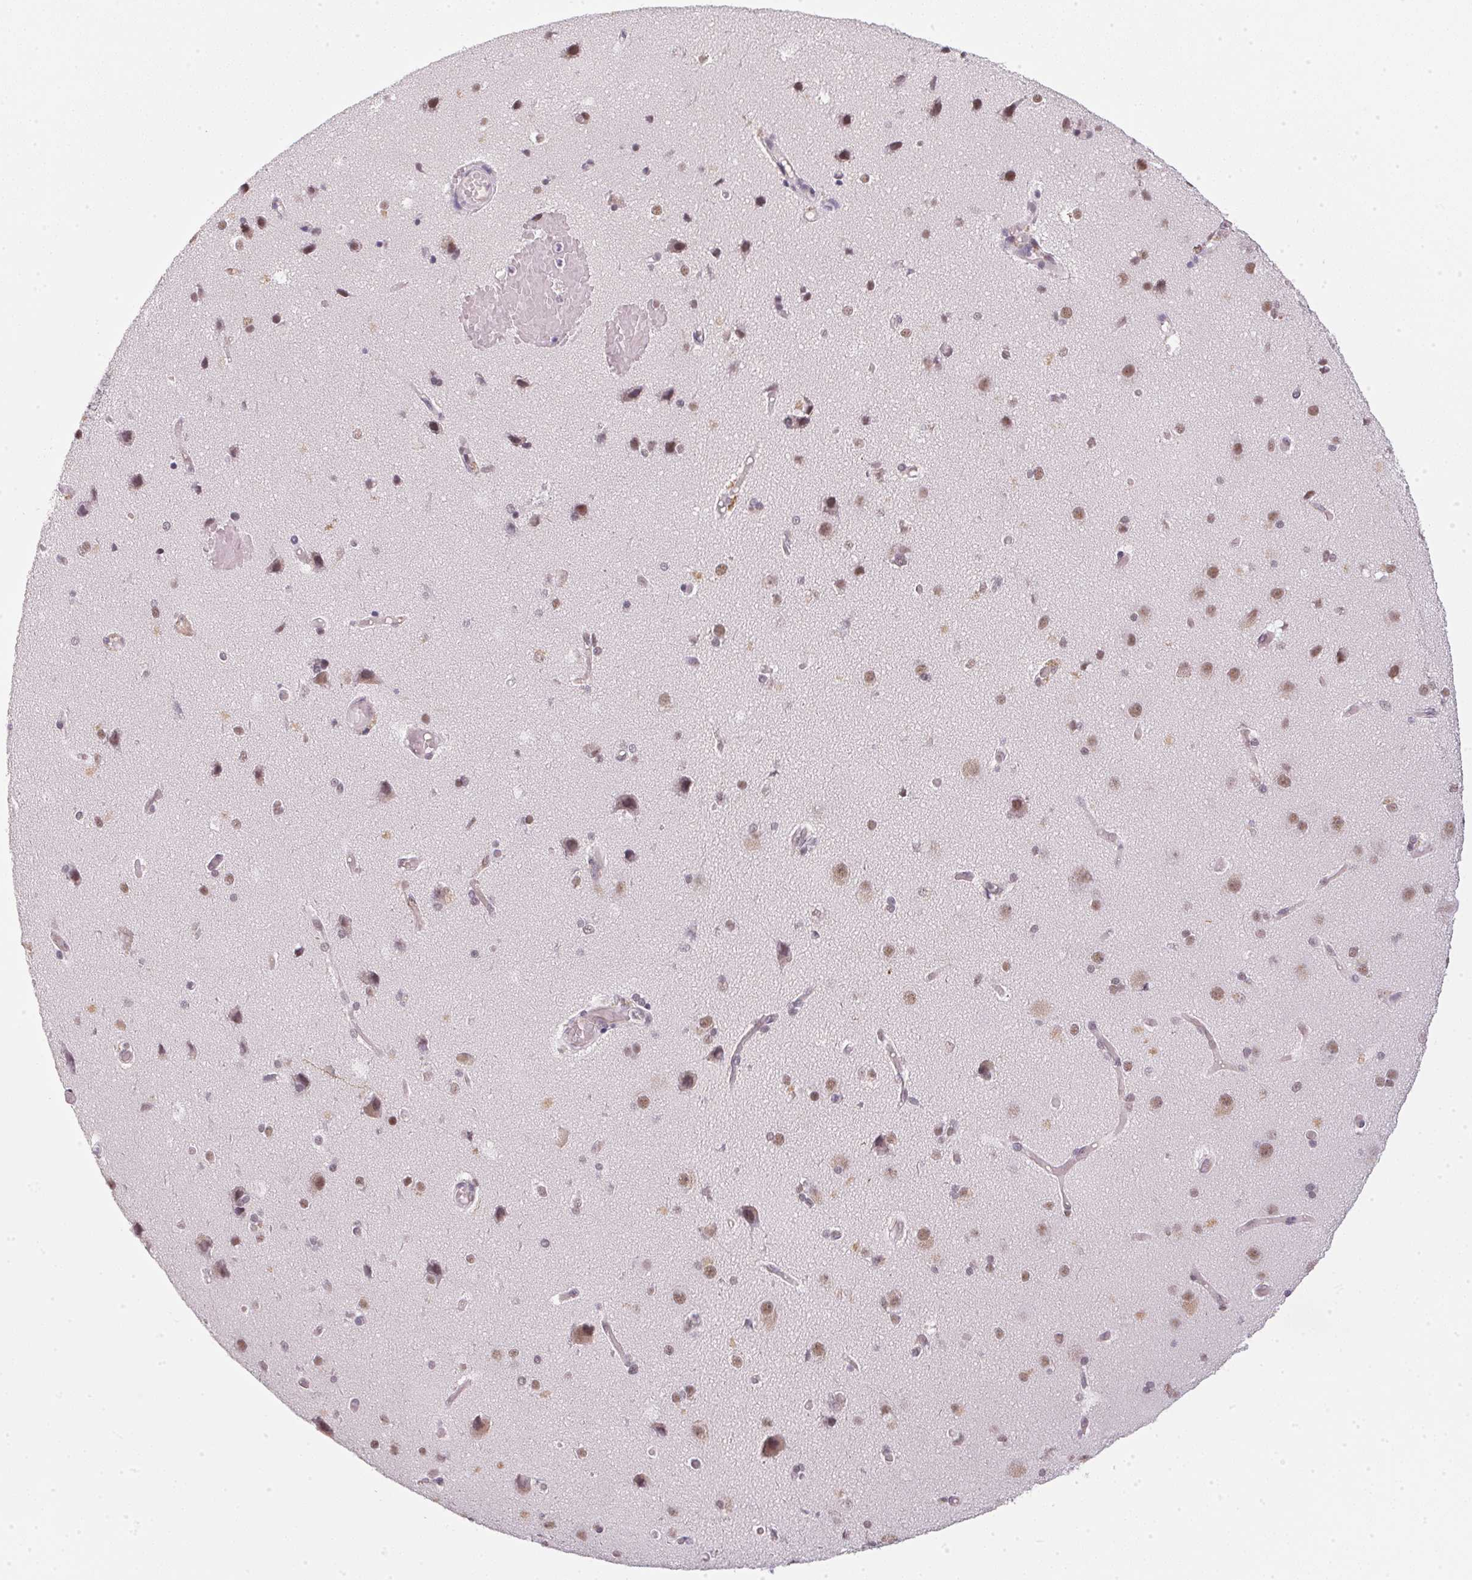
{"staining": {"intensity": "weak", "quantity": ">75%", "location": "nuclear"}, "tissue": "cerebral cortex", "cell_type": "Endothelial cells", "image_type": "normal", "snomed": [{"axis": "morphology", "description": "Normal tissue, NOS"}, {"axis": "morphology", "description": "Glioma, malignant, High grade"}, {"axis": "topography", "description": "Cerebral cortex"}], "caption": "Immunohistochemistry image of normal cerebral cortex: human cerebral cortex stained using IHC reveals low levels of weak protein expression localized specifically in the nuclear of endothelial cells, appearing as a nuclear brown color.", "gene": "SRSF7", "patient": {"sex": "male", "age": 71}}